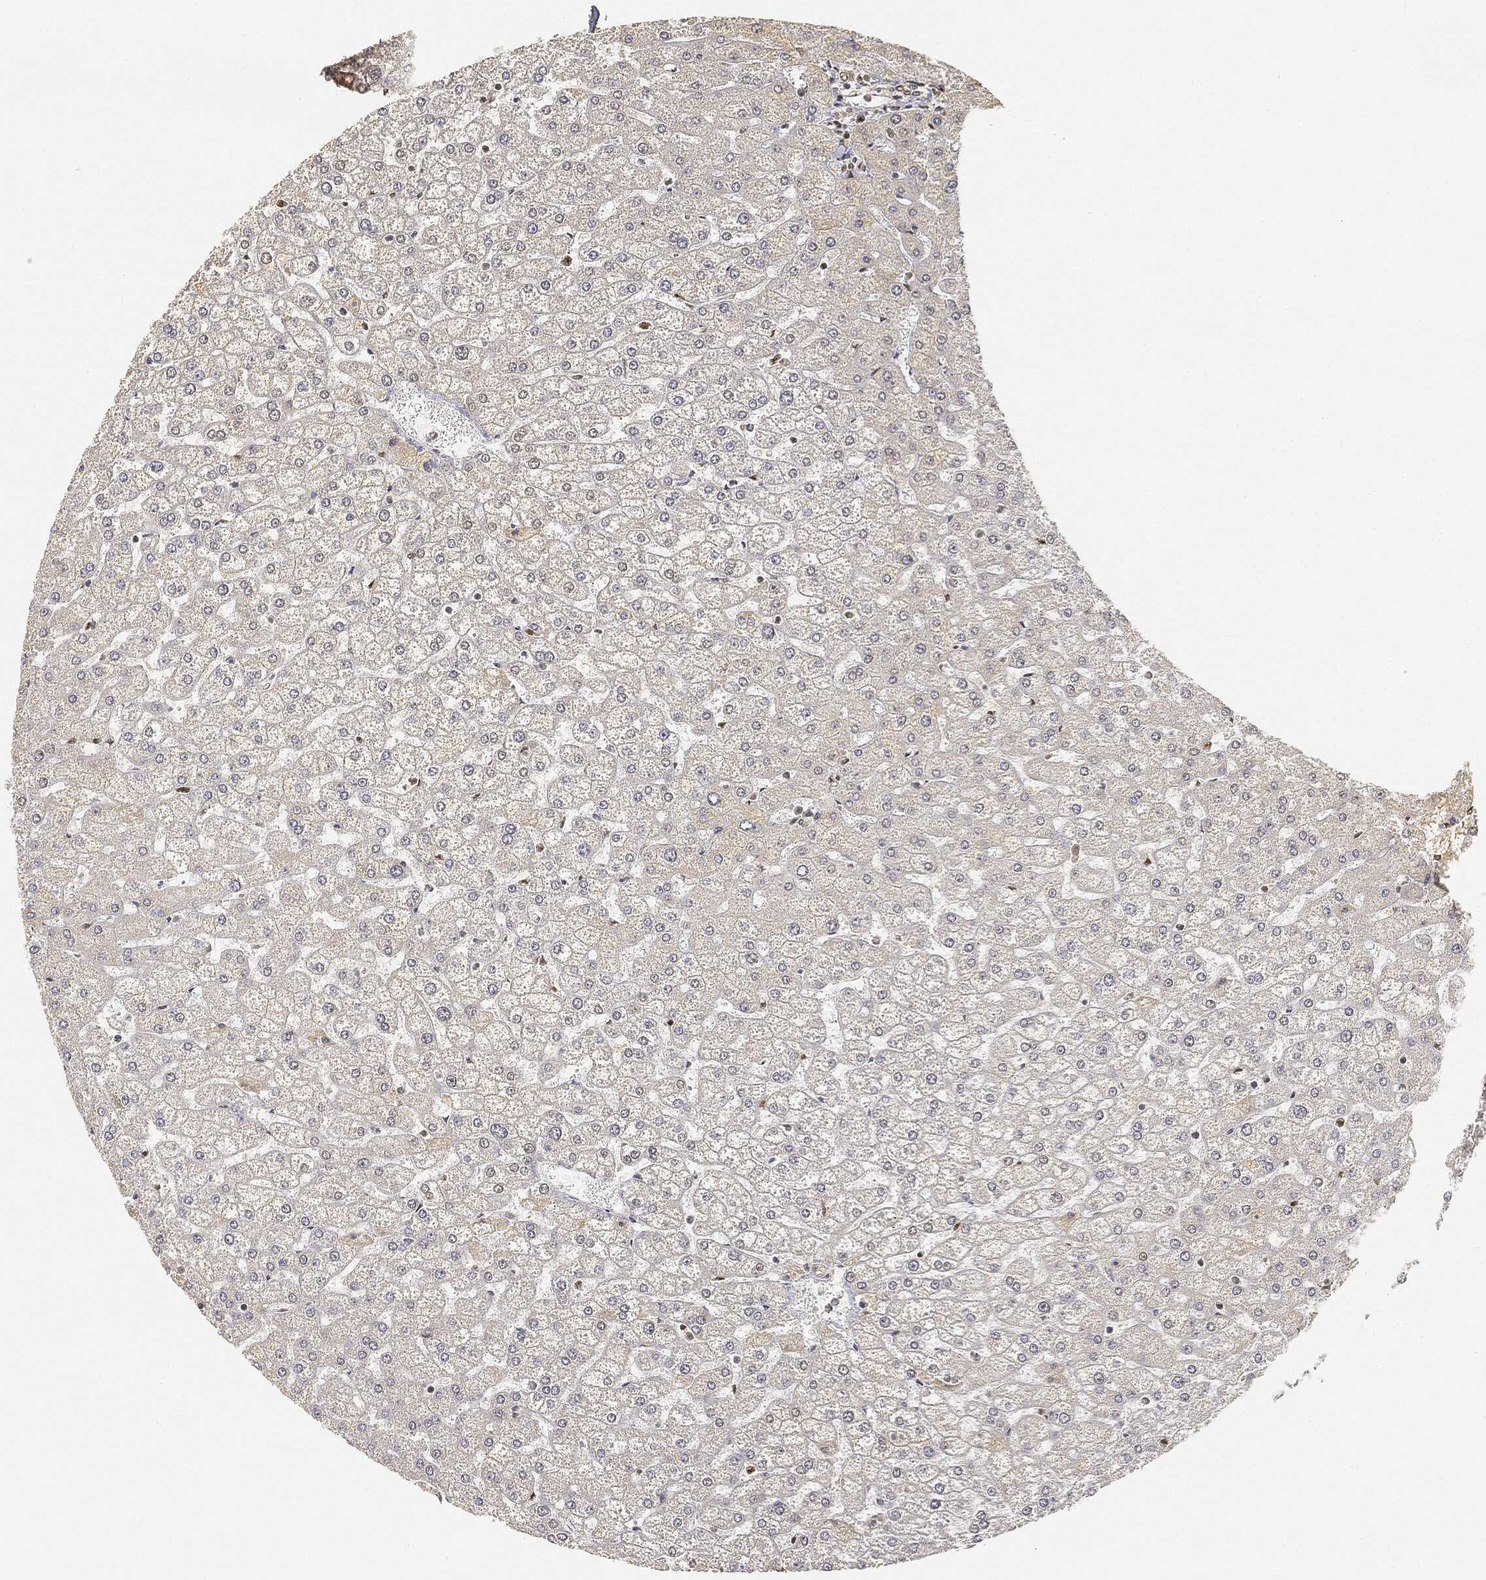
{"staining": {"intensity": "negative", "quantity": "none", "location": "none"}, "tissue": "liver", "cell_type": "Cholangiocytes", "image_type": "normal", "snomed": [{"axis": "morphology", "description": "Normal tissue, NOS"}, {"axis": "topography", "description": "Liver"}], "caption": "Immunohistochemistry image of normal human liver stained for a protein (brown), which displays no staining in cholangiocytes.", "gene": "RSRC2", "patient": {"sex": "female", "age": 32}}